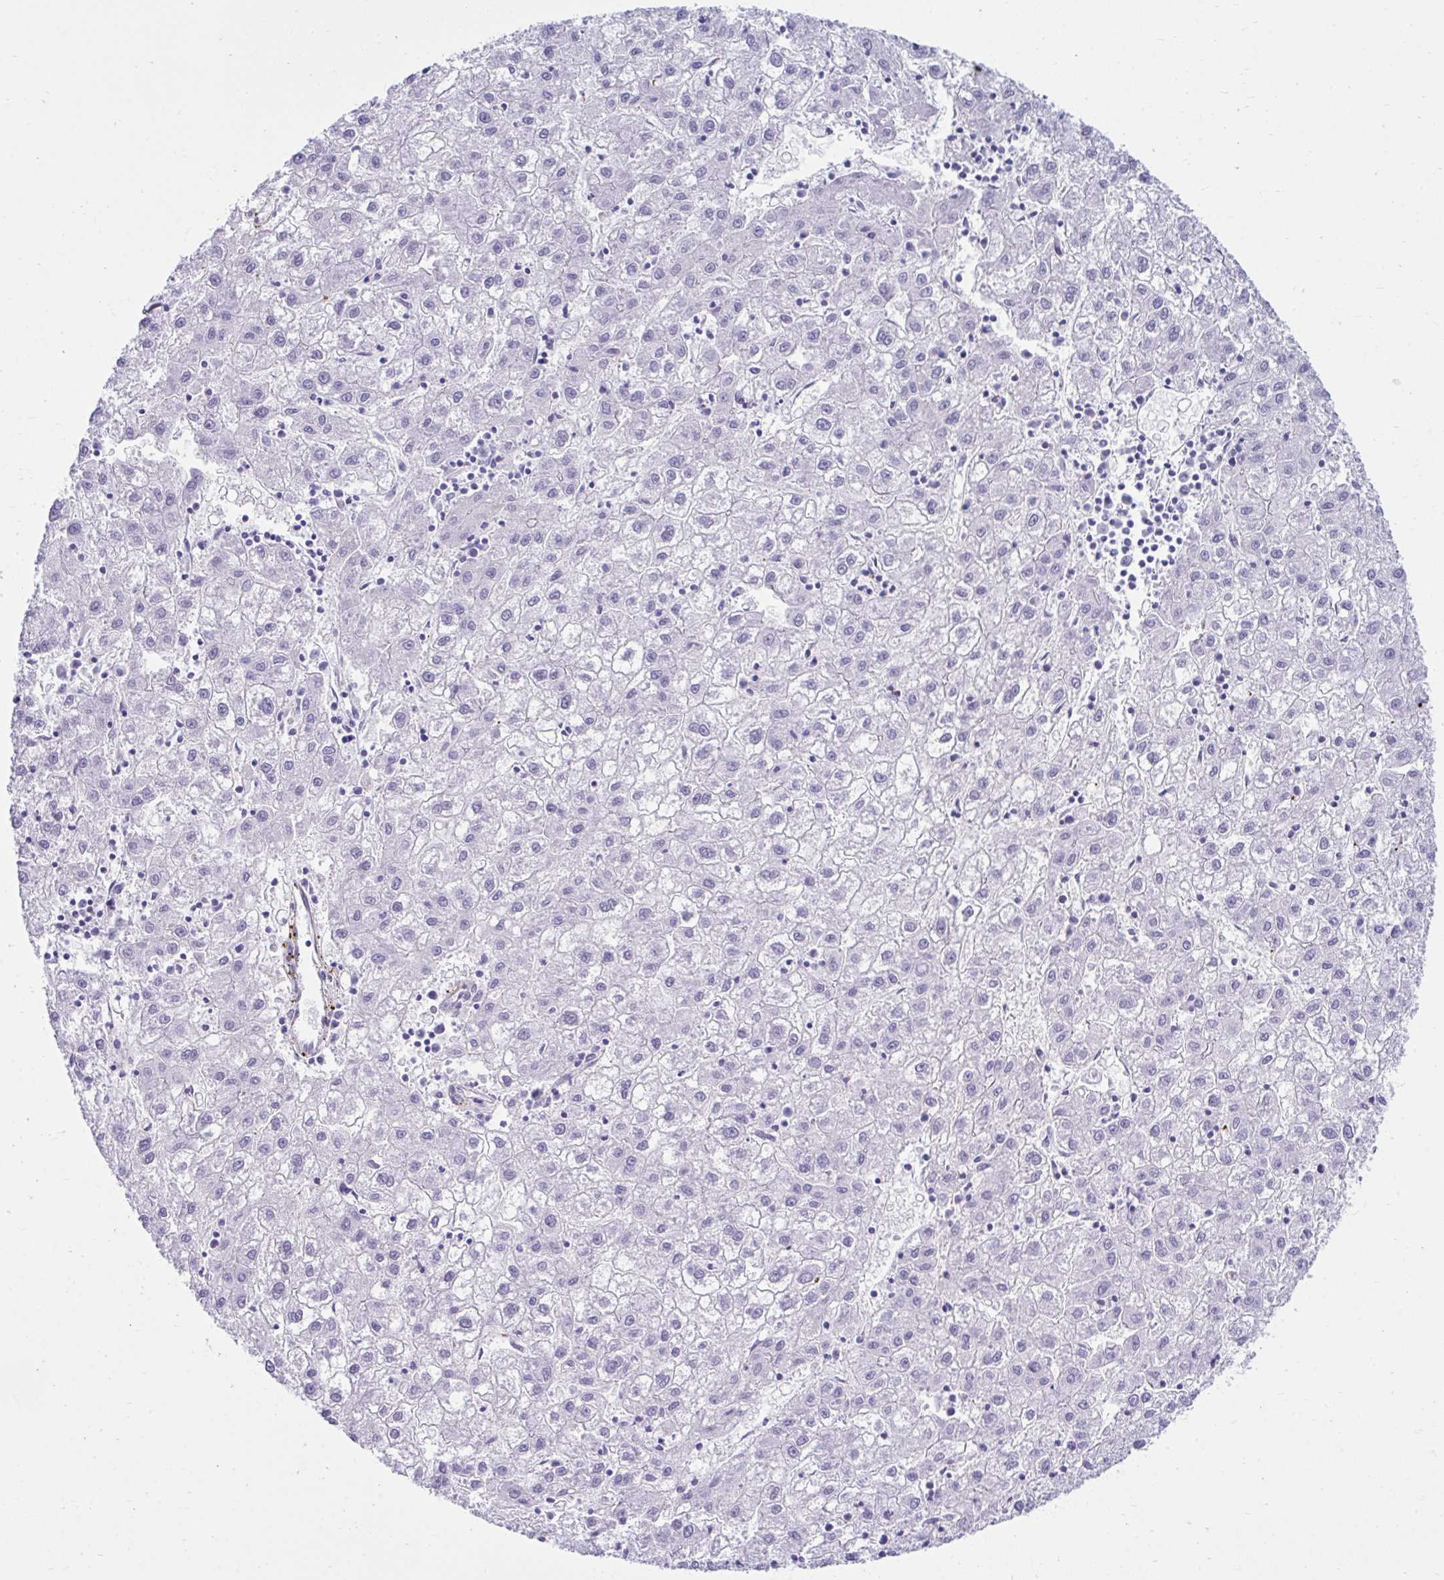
{"staining": {"intensity": "negative", "quantity": "none", "location": "none"}, "tissue": "liver cancer", "cell_type": "Tumor cells", "image_type": "cancer", "snomed": [{"axis": "morphology", "description": "Carcinoma, Hepatocellular, NOS"}, {"axis": "topography", "description": "Liver"}], "caption": "A high-resolution micrograph shows immunohistochemistry (IHC) staining of hepatocellular carcinoma (liver), which exhibits no significant expression in tumor cells.", "gene": "UBL3", "patient": {"sex": "male", "age": 72}}